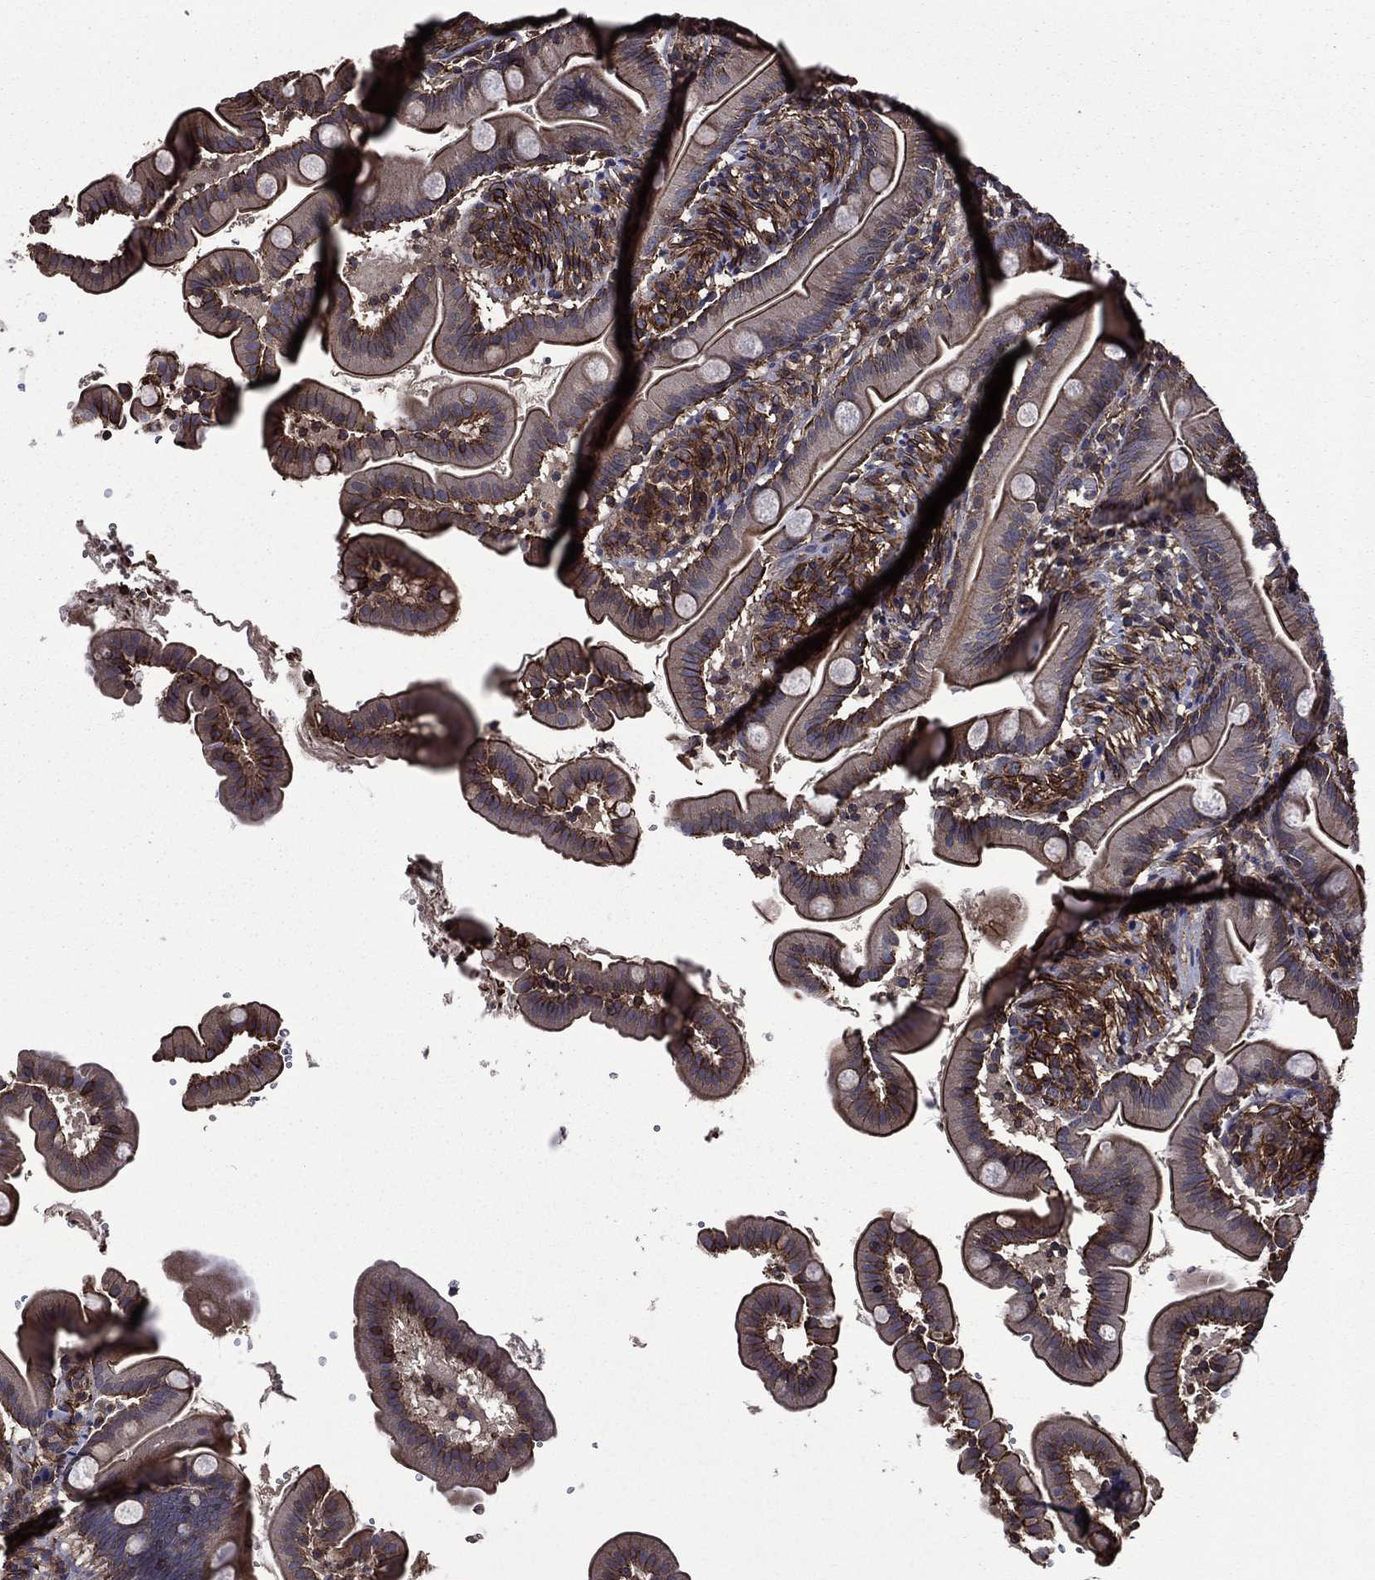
{"staining": {"intensity": "moderate", "quantity": ">75%", "location": "cytoplasmic/membranous"}, "tissue": "small intestine", "cell_type": "Glandular cells", "image_type": "normal", "snomed": [{"axis": "morphology", "description": "Normal tissue, NOS"}, {"axis": "topography", "description": "Small intestine"}], "caption": "Immunohistochemical staining of normal small intestine exhibits >75% levels of moderate cytoplasmic/membranous protein expression in approximately >75% of glandular cells.", "gene": "PLPP3", "patient": {"sex": "female", "age": 44}}